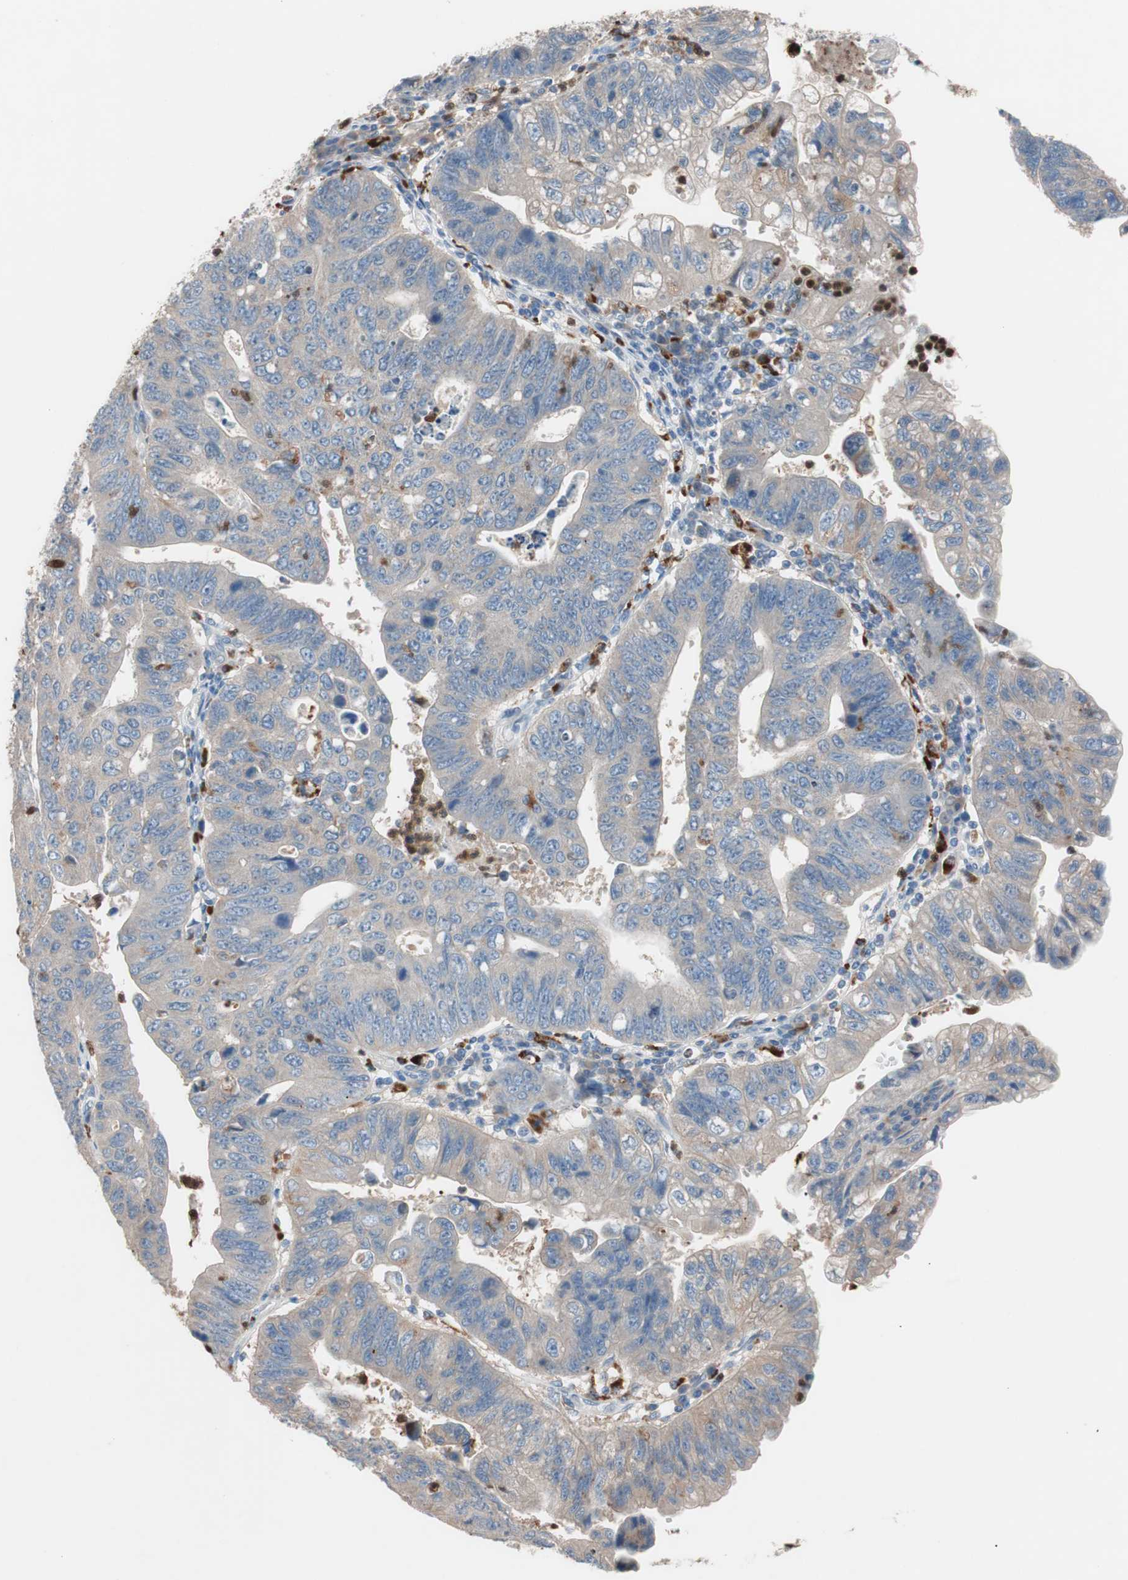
{"staining": {"intensity": "weak", "quantity": ">75%", "location": "cytoplasmic/membranous"}, "tissue": "stomach cancer", "cell_type": "Tumor cells", "image_type": "cancer", "snomed": [{"axis": "morphology", "description": "Adenocarcinoma, NOS"}, {"axis": "topography", "description": "Stomach"}], "caption": "Adenocarcinoma (stomach) tissue displays weak cytoplasmic/membranous staining in approximately >75% of tumor cells, visualized by immunohistochemistry. Immunohistochemistry (ihc) stains the protein of interest in brown and the nuclei are stained blue.", "gene": "CLEC4D", "patient": {"sex": "male", "age": 59}}